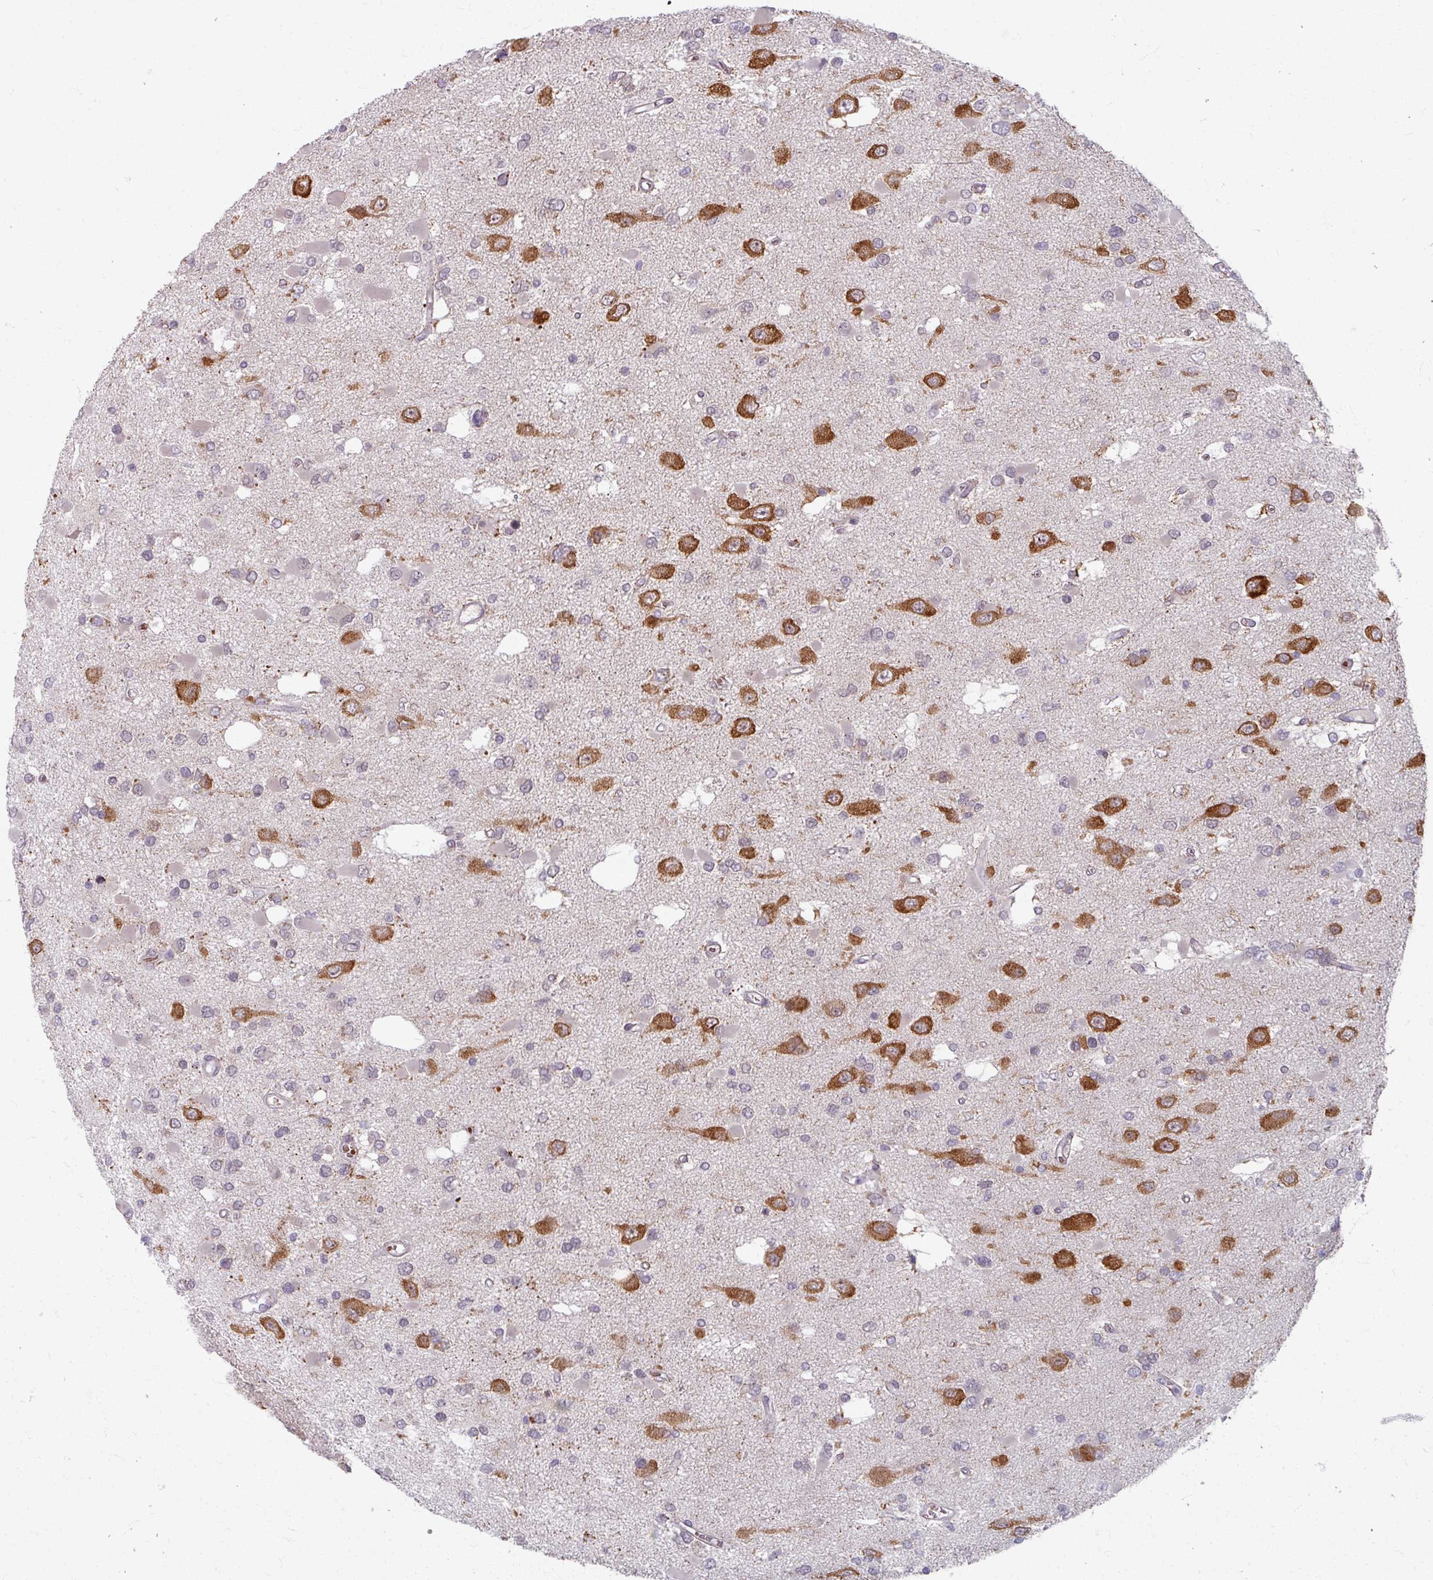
{"staining": {"intensity": "negative", "quantity": "none", "location": "none"}, "tissue": "glioma", "cell_type": "Tumor cells", "image_type": "cancer", "snomed": [{"axis": "morphology", "description": "Glioma, malignant, High grade"}, {"axis": "topography", "description": "Brain"}], "caption": "This is an immunohistochemistry image of glioma. There is no positivity in tumor cells.", "gene": "KMT5C", "patient": {"sex": "male", "age": 53}}